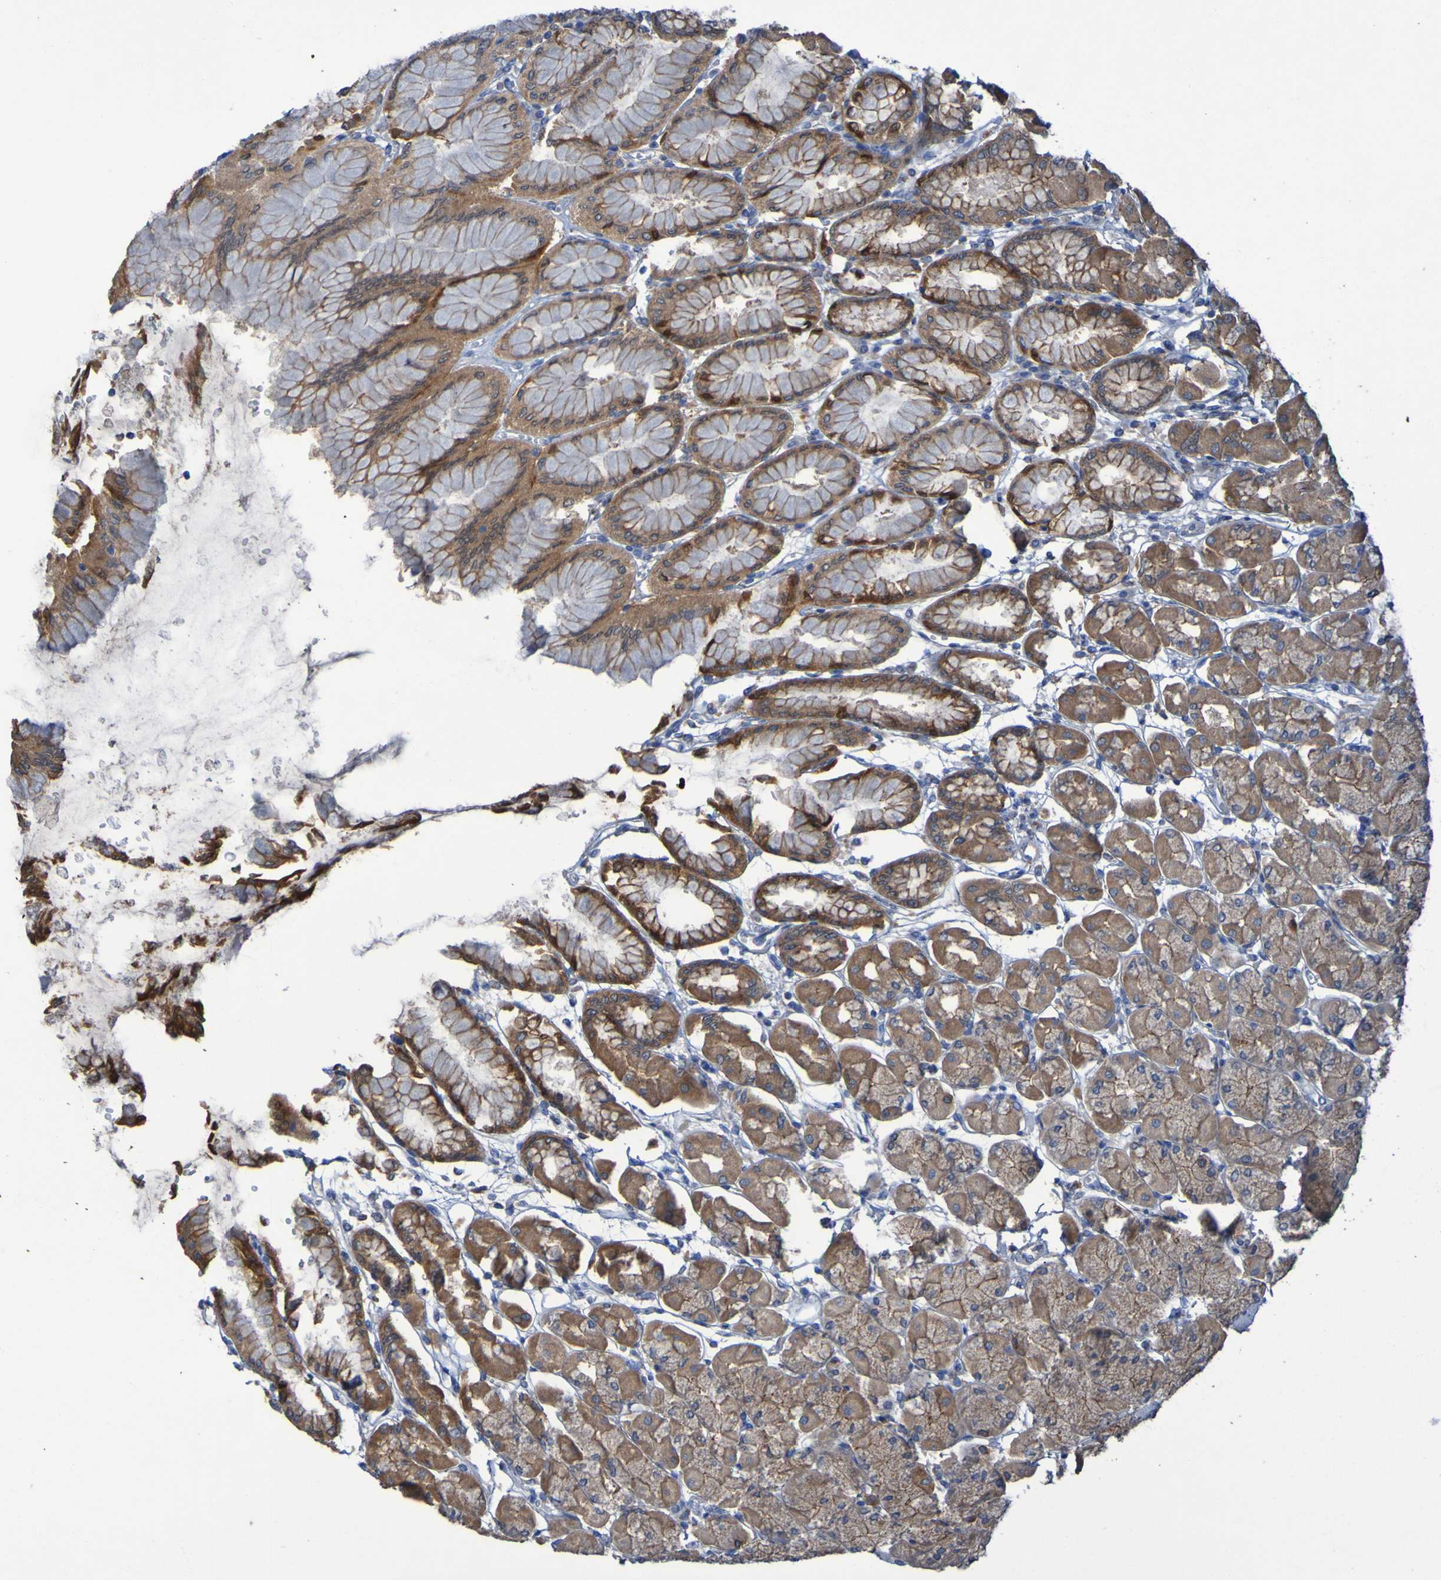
{"staining": {"intensity": "strong", "quantity": ">75%", "location": "cytoplasmic/membranous"}, "tissue": "stomach", "cell_type": "Glandular cells", "image_type": "normal", "snomed": [{"axis": "morphology", "description": "Normal tissue, NOS"}, {"axis": "topography", "description": "Stomach, upper"}], "caption": "Immunohistochemistry (DAB (3,3'-diaminobenzidine)) staining of normal human stomach displays strong cytoplasmic/membranous protein staining in approximately >75% of glandular cells. The protein is stained brown, and the nuclei are stained in blue (DAB IHC with brightfield microscopy, high magnification).", "gene": "ARHGEF16", "patient": {"sex": "female", "age": 56}}